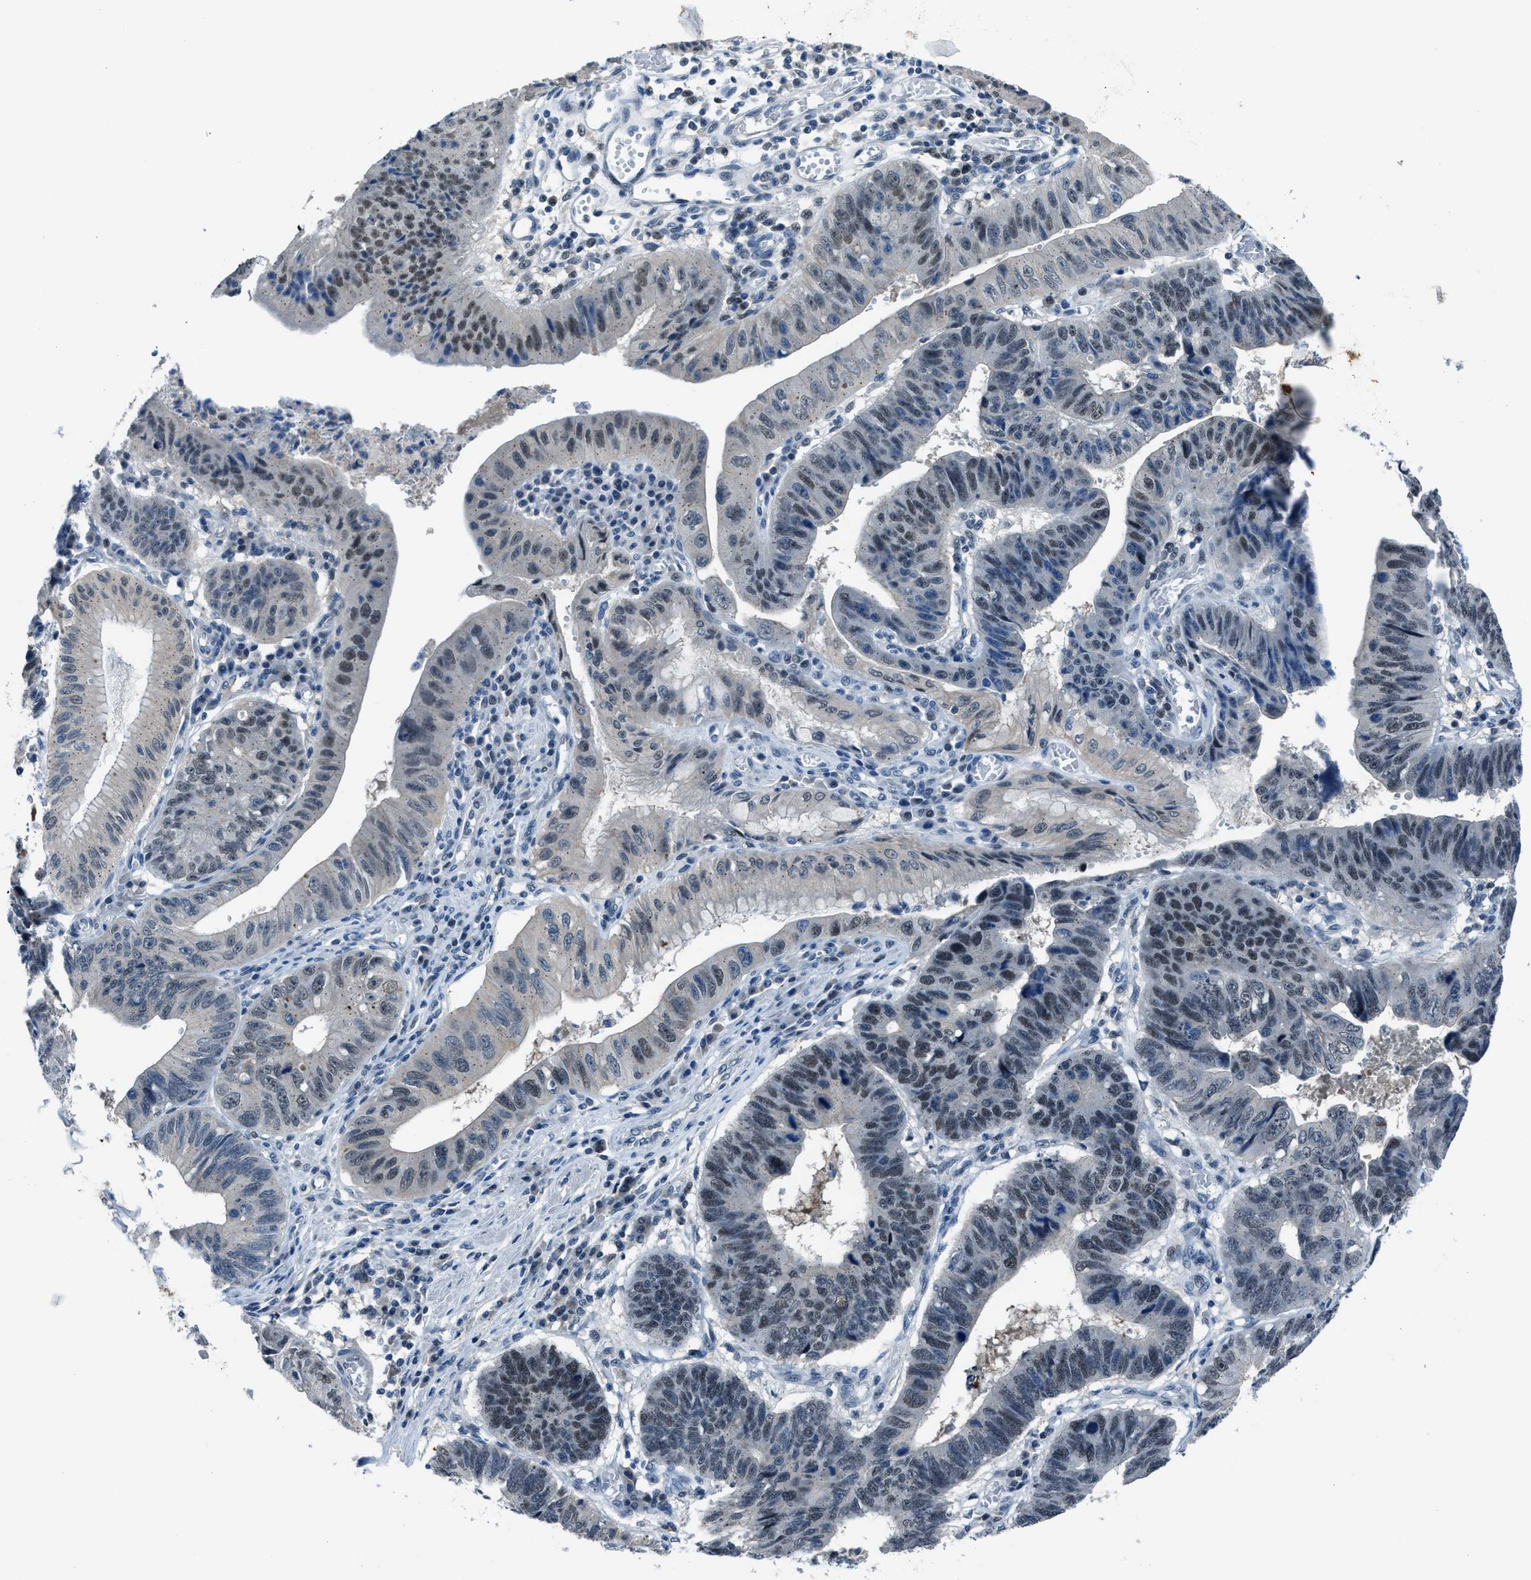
{"staining": {"intensity": "moderate", "quantity": ">75%", "location": "nuclear"}, "tissue": "stomach cancer", "cell_type": "Tumor cells", "image_type": "cancer", "snomed": [{"axis": "morphology", "description": "Adenocarcinoma, NOS"}, {"axis": "topography", "description": "Stomach"}], "caption": "Protein staining of stomach cancer tissue demonstrates moderate nuclear positivity in about >75% of tumor cells.", "gene": "DUSP19", "patient": {"sex": "male", "age": 59}}